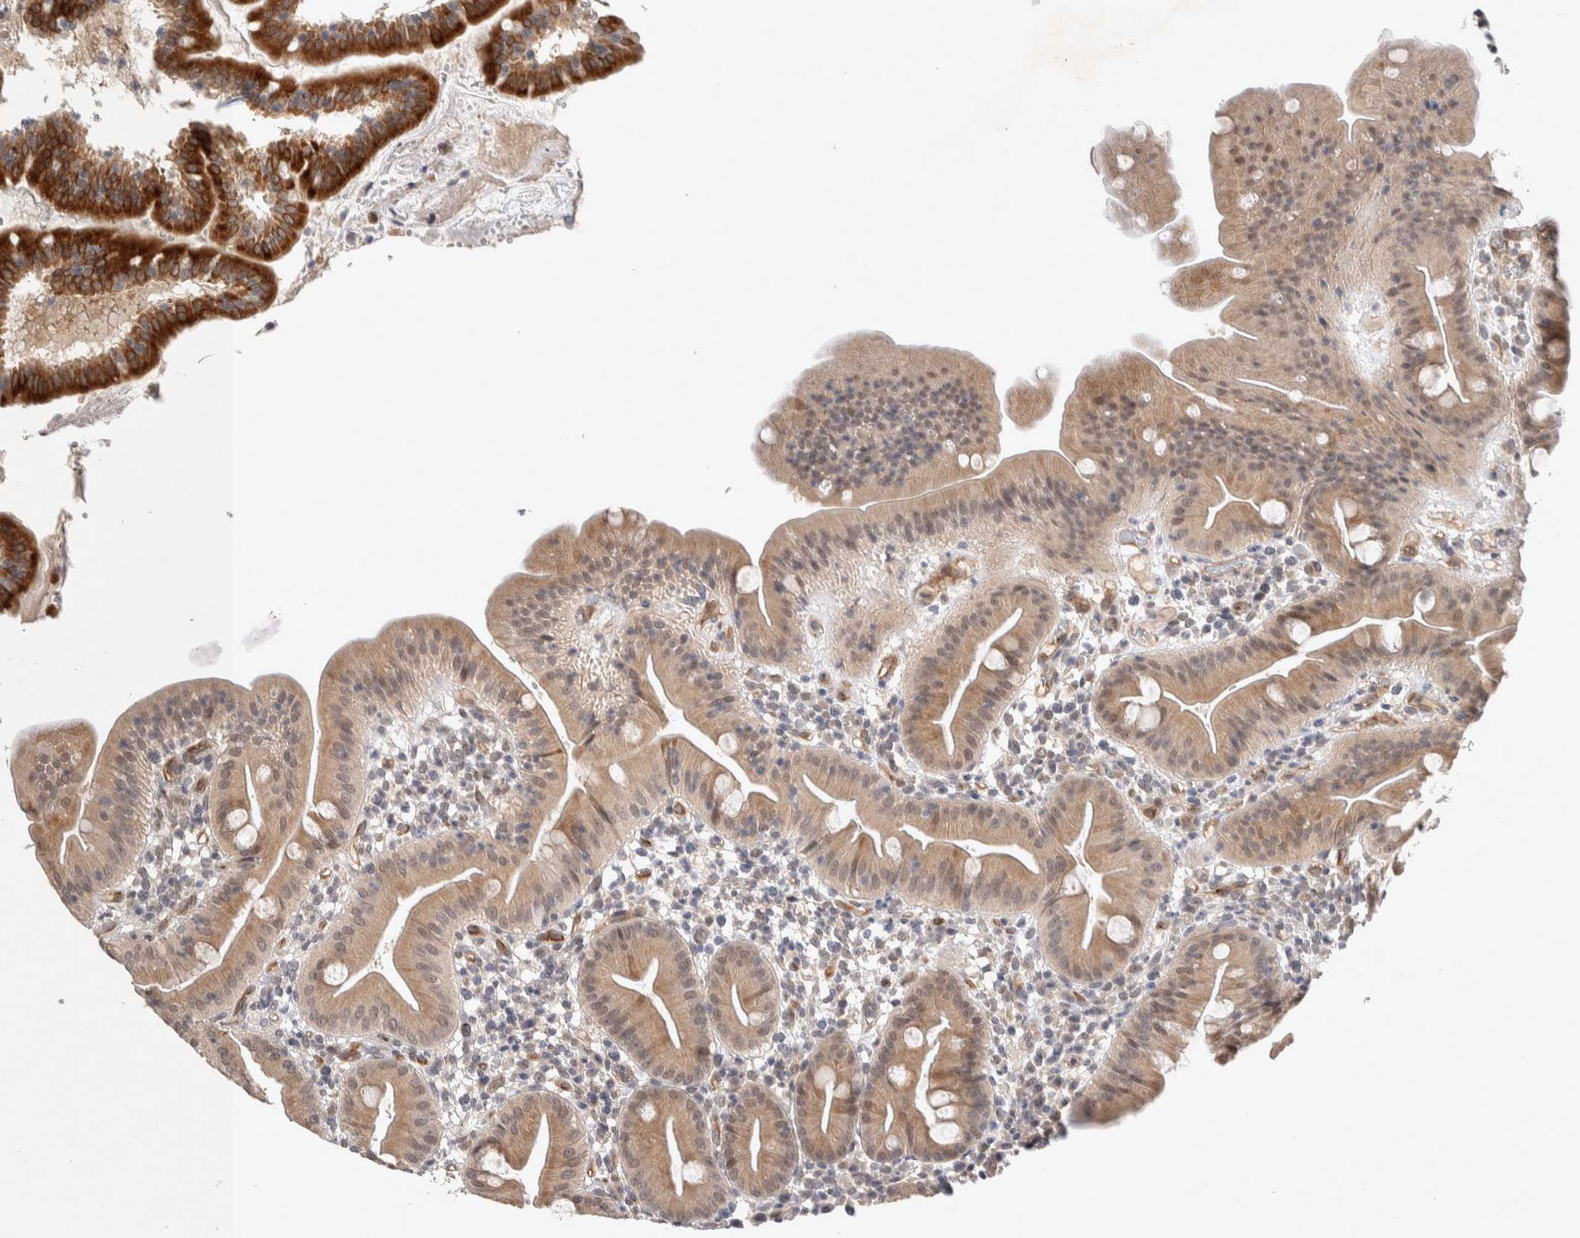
{"staining": {"intensity": "strong", "quantity": ">75%", "location": "cytoplasmic/membranous"}, "tissue": "duodenum", "cell_type": "Glandular cells", "image_type": "normal", "snomed": [{"axis": "morphology", "description": "Normal tissue, NOS"}, {"axis": "topography", "description": "Duodenum"}], "caption": "Duodenum stained with a brown dye demonstrates strong cytoplasmic/membranous positive expression in approximately >75% of glandular cells.", "gene": "ZNF704", "patient": {"sex": "male", "age": 50}}